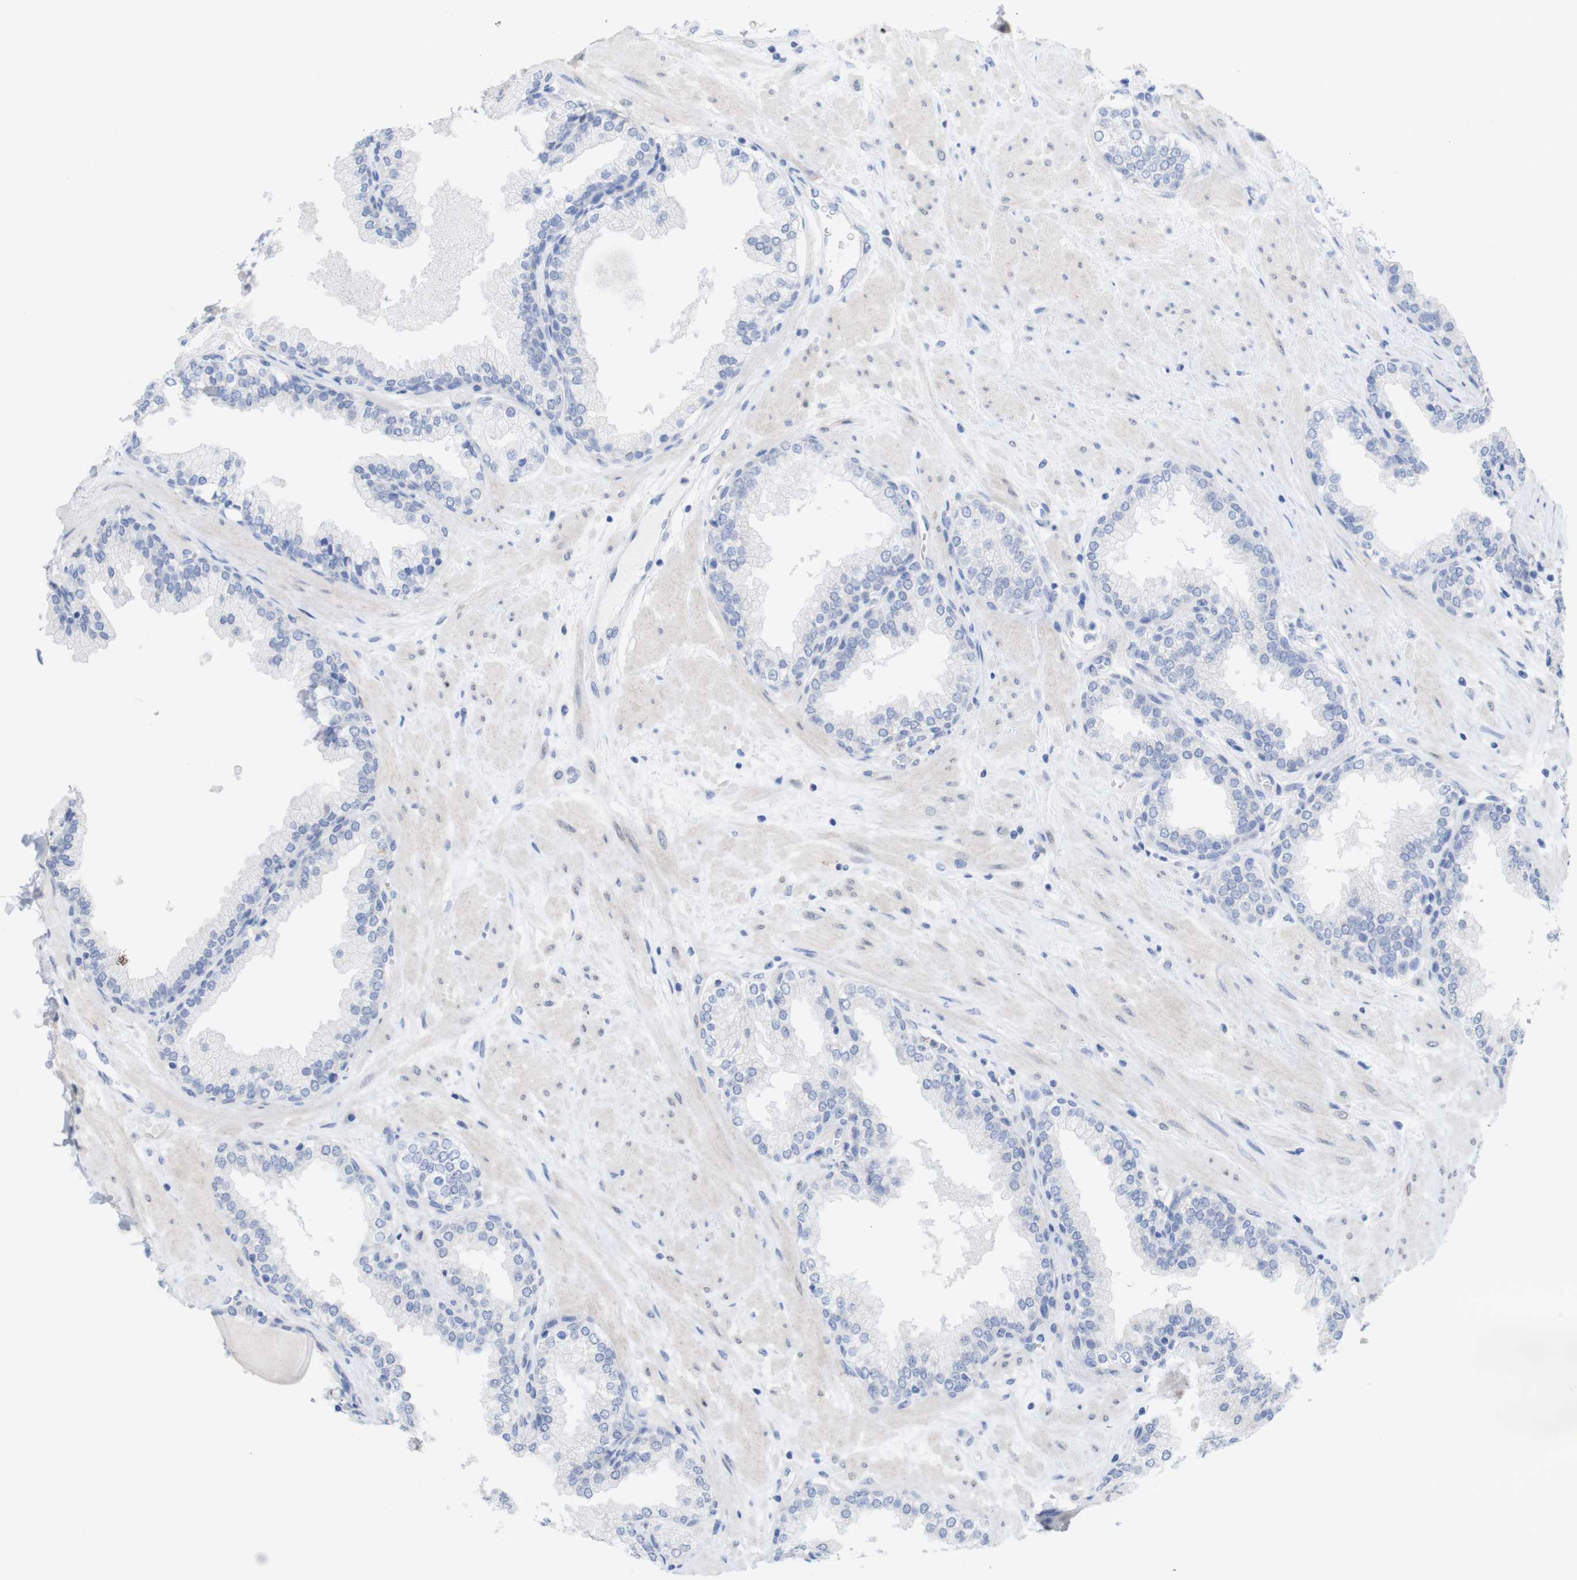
{"staining": {"intensity": "negative", "quantity": "none", "location": "none"}, "tissue": "prostate", "cell_type": "Glandular cells", "image_type": "normal", "snomed": [{"axis": "morphology", "description": "Normal tissue, NOS"}, {"axis": "topography", "description": "Prostate"}], "caption": "A photomicrograph of prostate stained for a protein reveals no brown staining in glandular cells. The staining is performed using DAB (3,3'-diaminobenzidine) brown chromogen with nuclei counter-stained in using hematoxylin.", "gene": "PNMA1", "patient": {"sex": "male", "age": 51}}